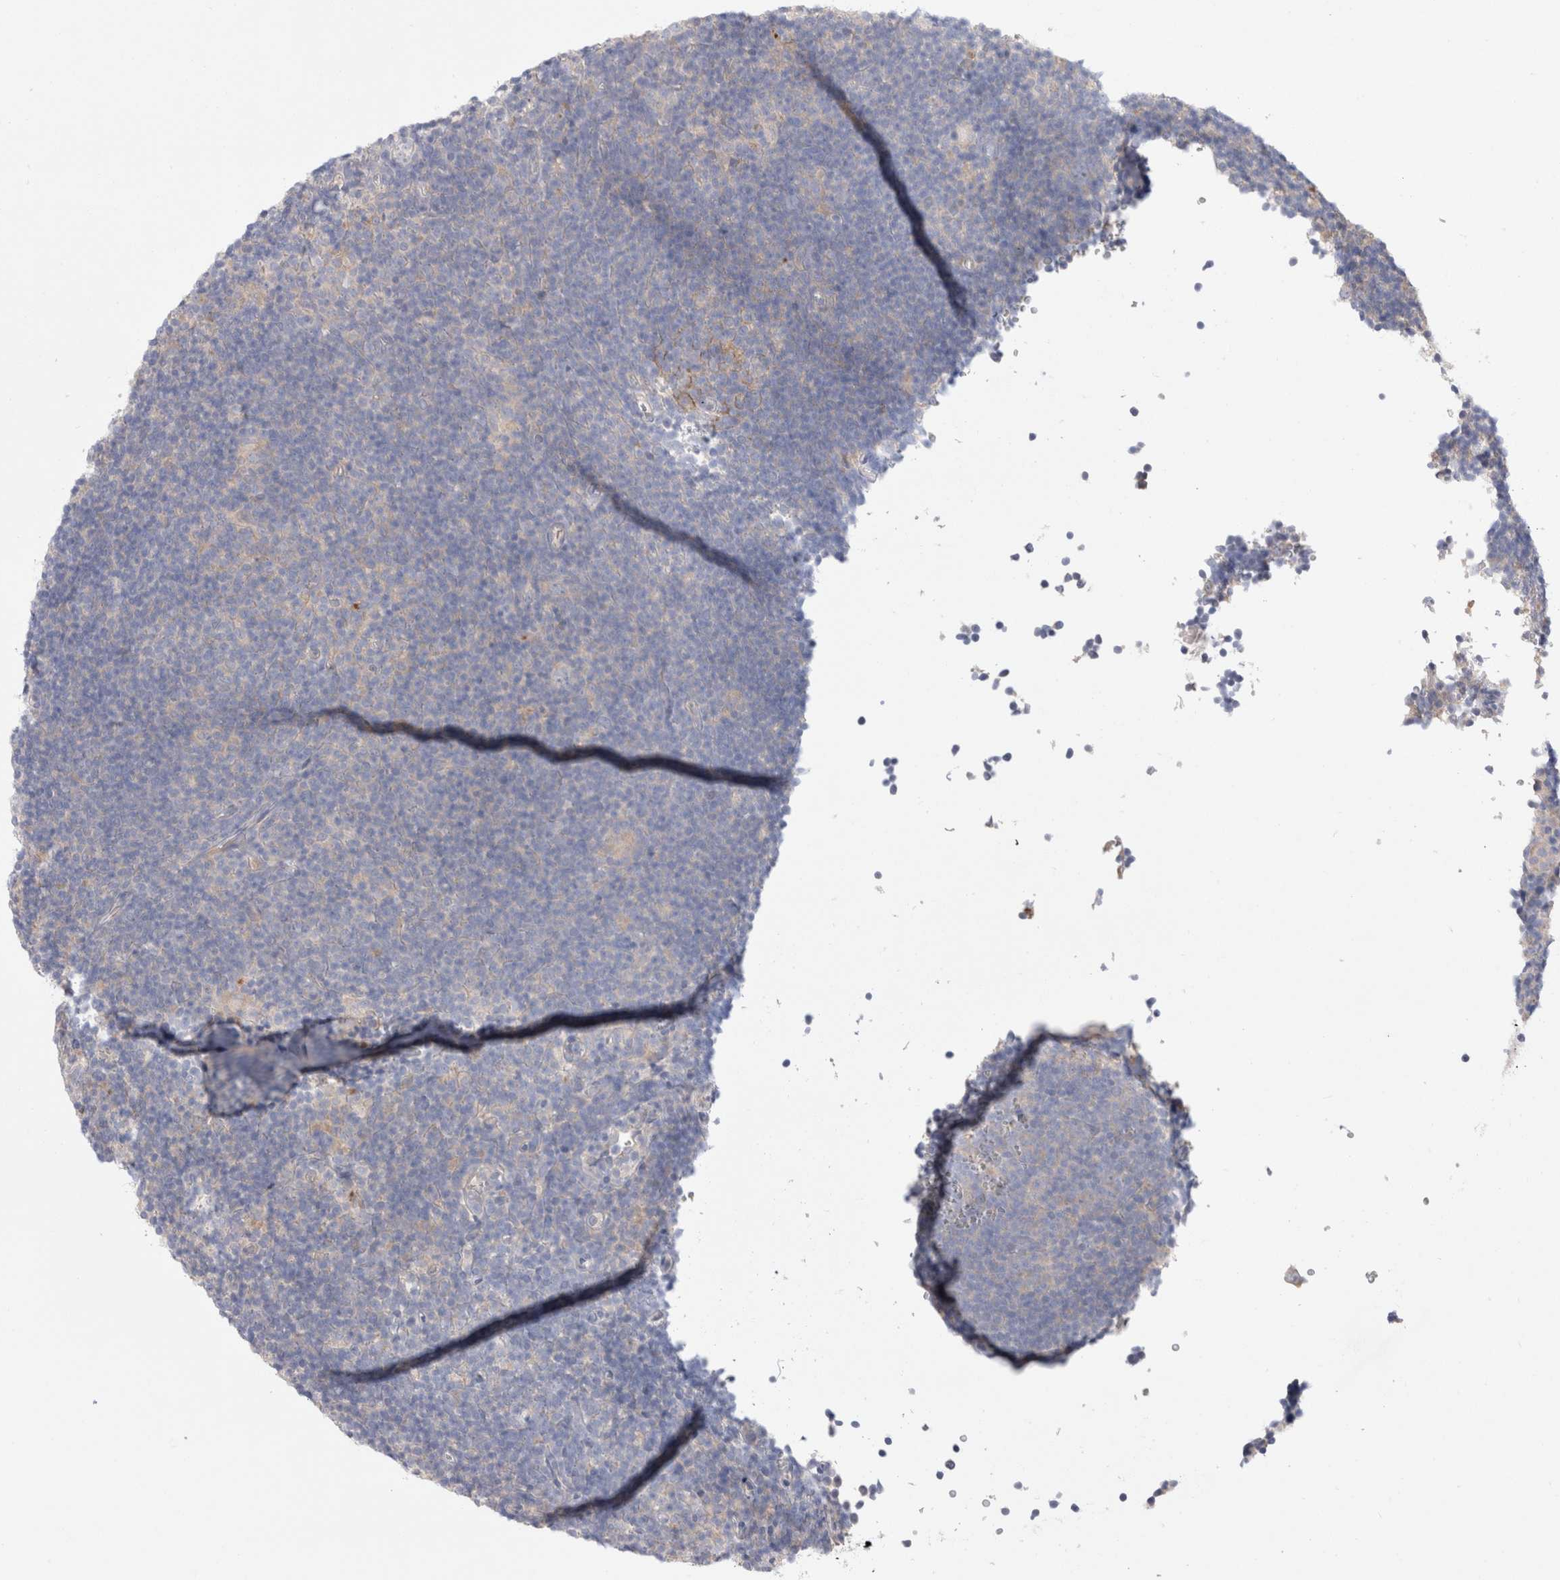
{"staining": {"intensity": "negative", "quantity": "none", "location": "none"}, "tissue": "lymphoma", "cell_type": "Tumor cells", "image_type": "cancer", "snomed": [{"axis": "morphology", "description": "Hodgkin's disease, NOS"}, {"axis": "topography", "description": "Lymph node"}], "caption": "Immunohistochemistry image of Hodgkin's disease stained for a protein (brown), which shows no staining in tumor cells.", "gene": "RBM12B", "patient": {"sex": "female", "age": 57}}